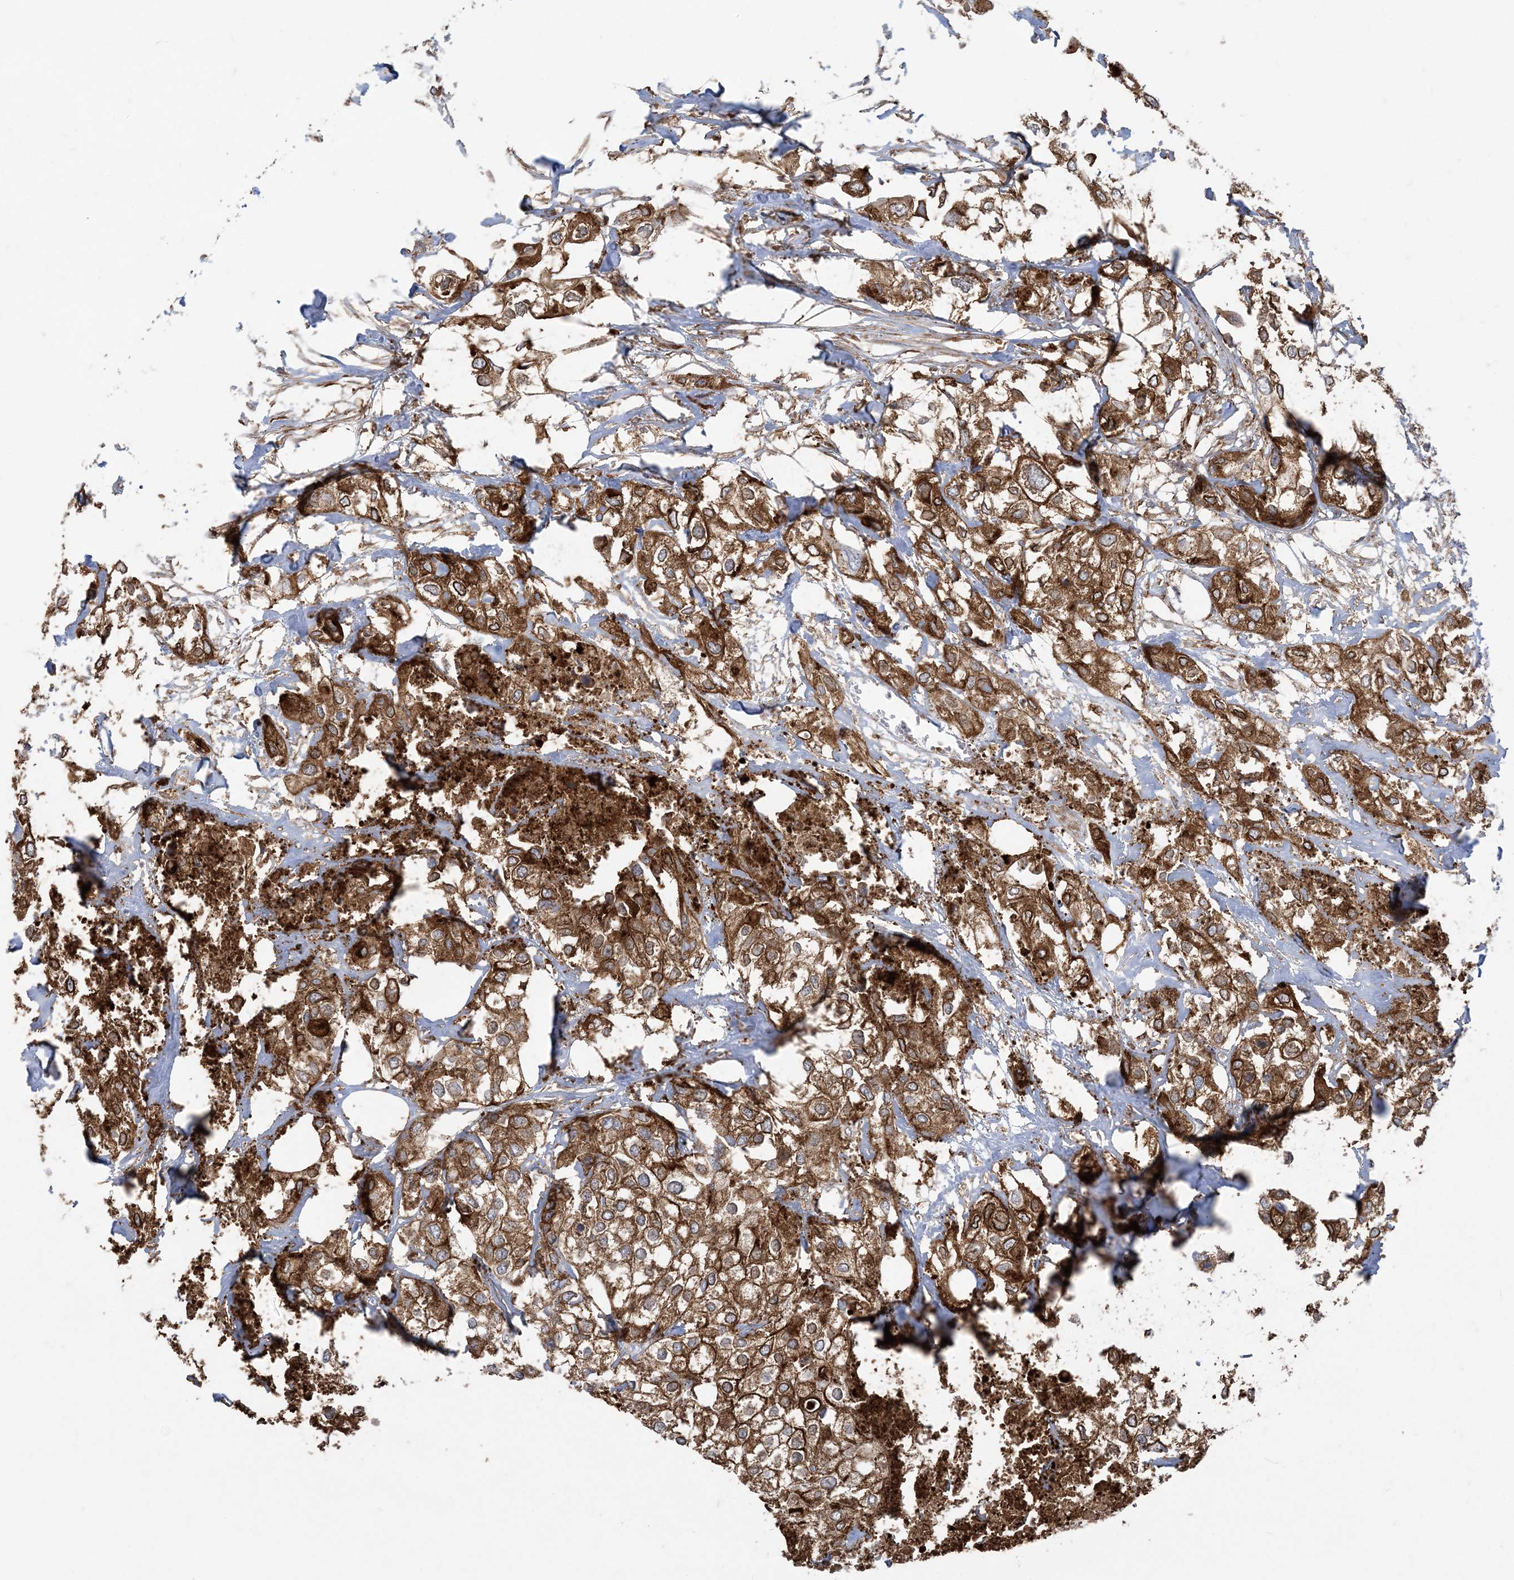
{"staining": {"intensity": "strong", "quantity": ">75%", "location": "cytoplasmic/membranous"}, "tissue": "urothelial cancer", "cell_type": "Tumor cells", "image_type": "cancer", "snomed": [{"axis": "morphology", "description": "Urothelial carcinoma, High grade"}, {"axis": "topography", "description": "Urinary bladder"}], "caption": "Immunohistochemical staining of urothelial cancer reveals high levels of strong cytoplasmic/membranous expression in about >75% of tumor cells.", "gene": "DERL3", "patient": {"sex": "male", "age": 64}}